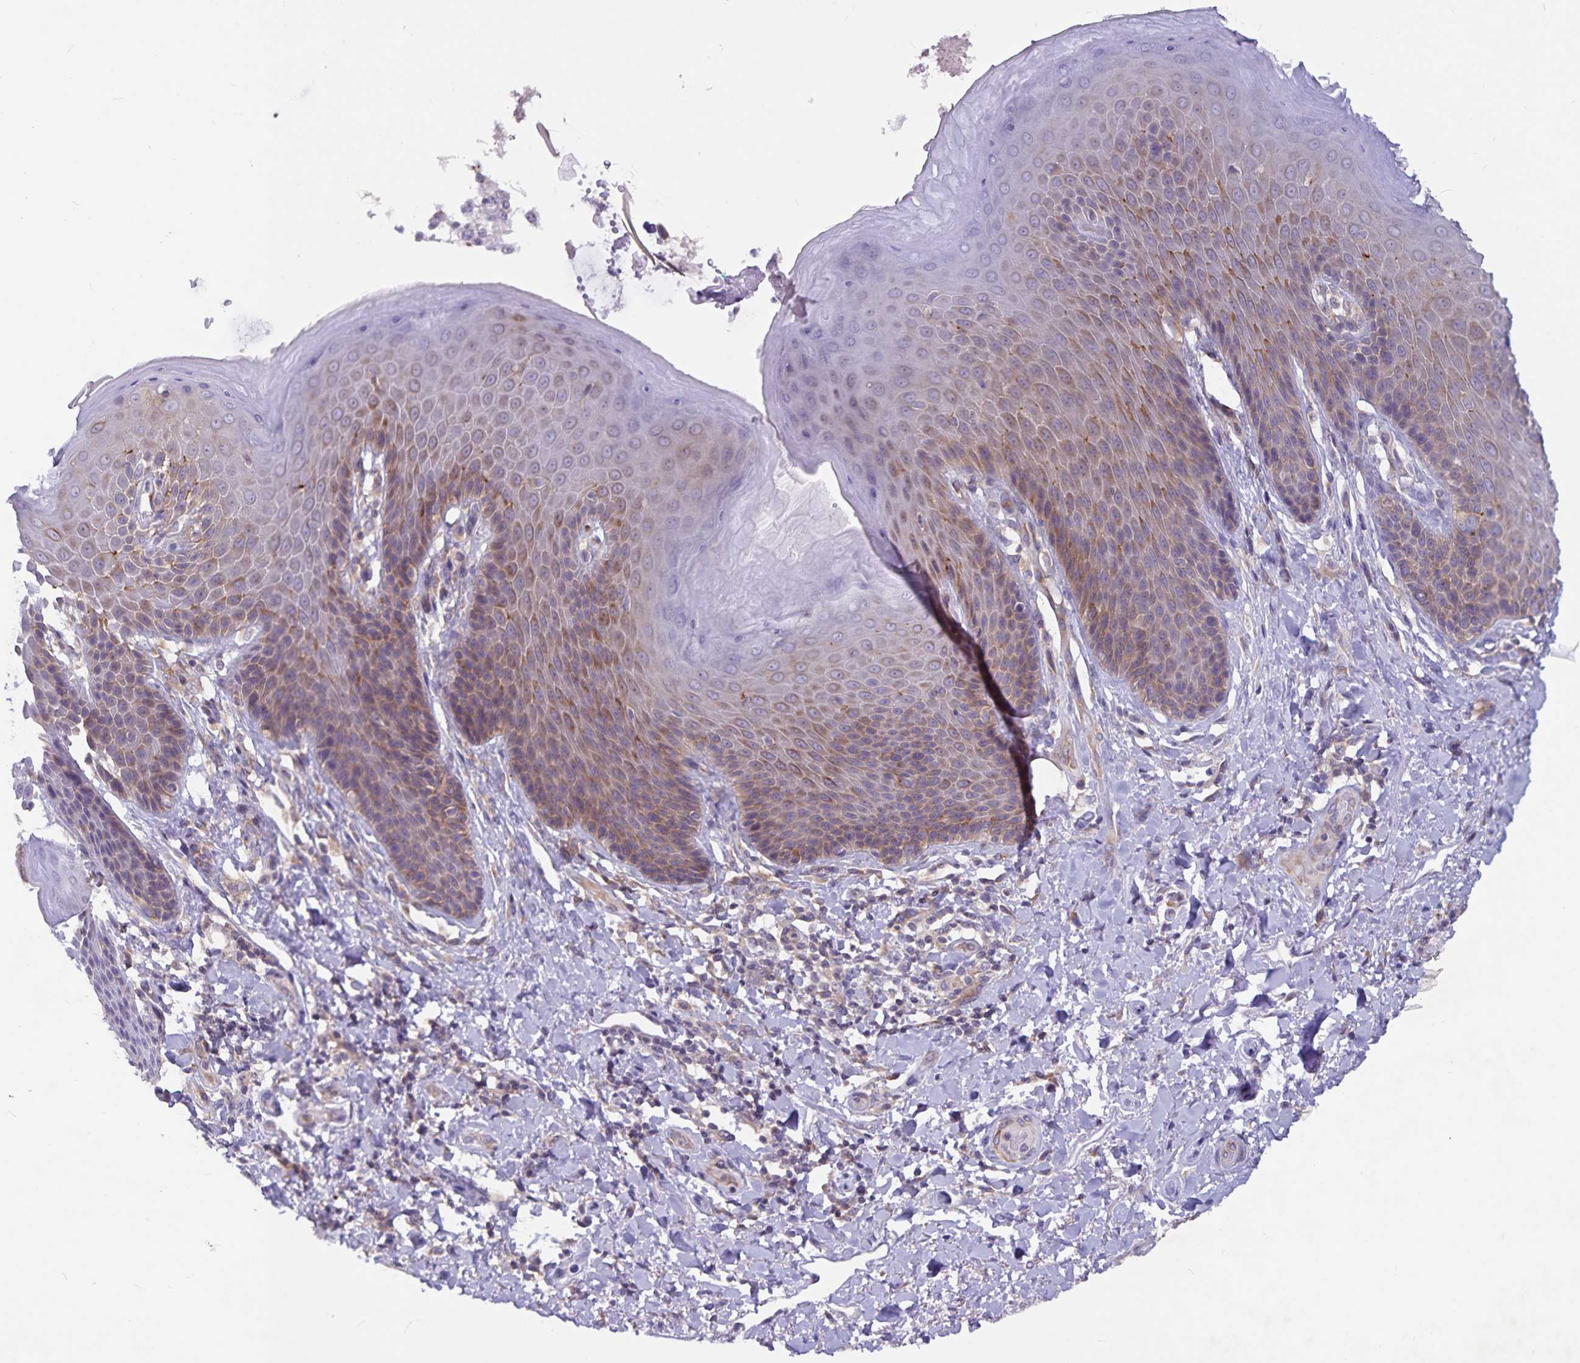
{"staining": {"intensity": "moderate", "quantity": "25%-75%", "location": "cytoplasmic/membranous"}, "tissue": "skin", "cell_type": "Epidermal cells", "image_type": "normal", "snomed": [{"axis": "morphology", "description": "Normal tissue, NOS"}, {"axis": "topography", "description": "Anal"}, {"axis": "topography", "description": "Peripheral nerve tissue"}], "caption": "Protein staining demonstrates moderate cytoplasmic/membranous positivity in about 25%-75% of epidermal cells in unremarkable skin.", "gene": "FAM120A", "patient": {"sex": "male", "age": 51}}